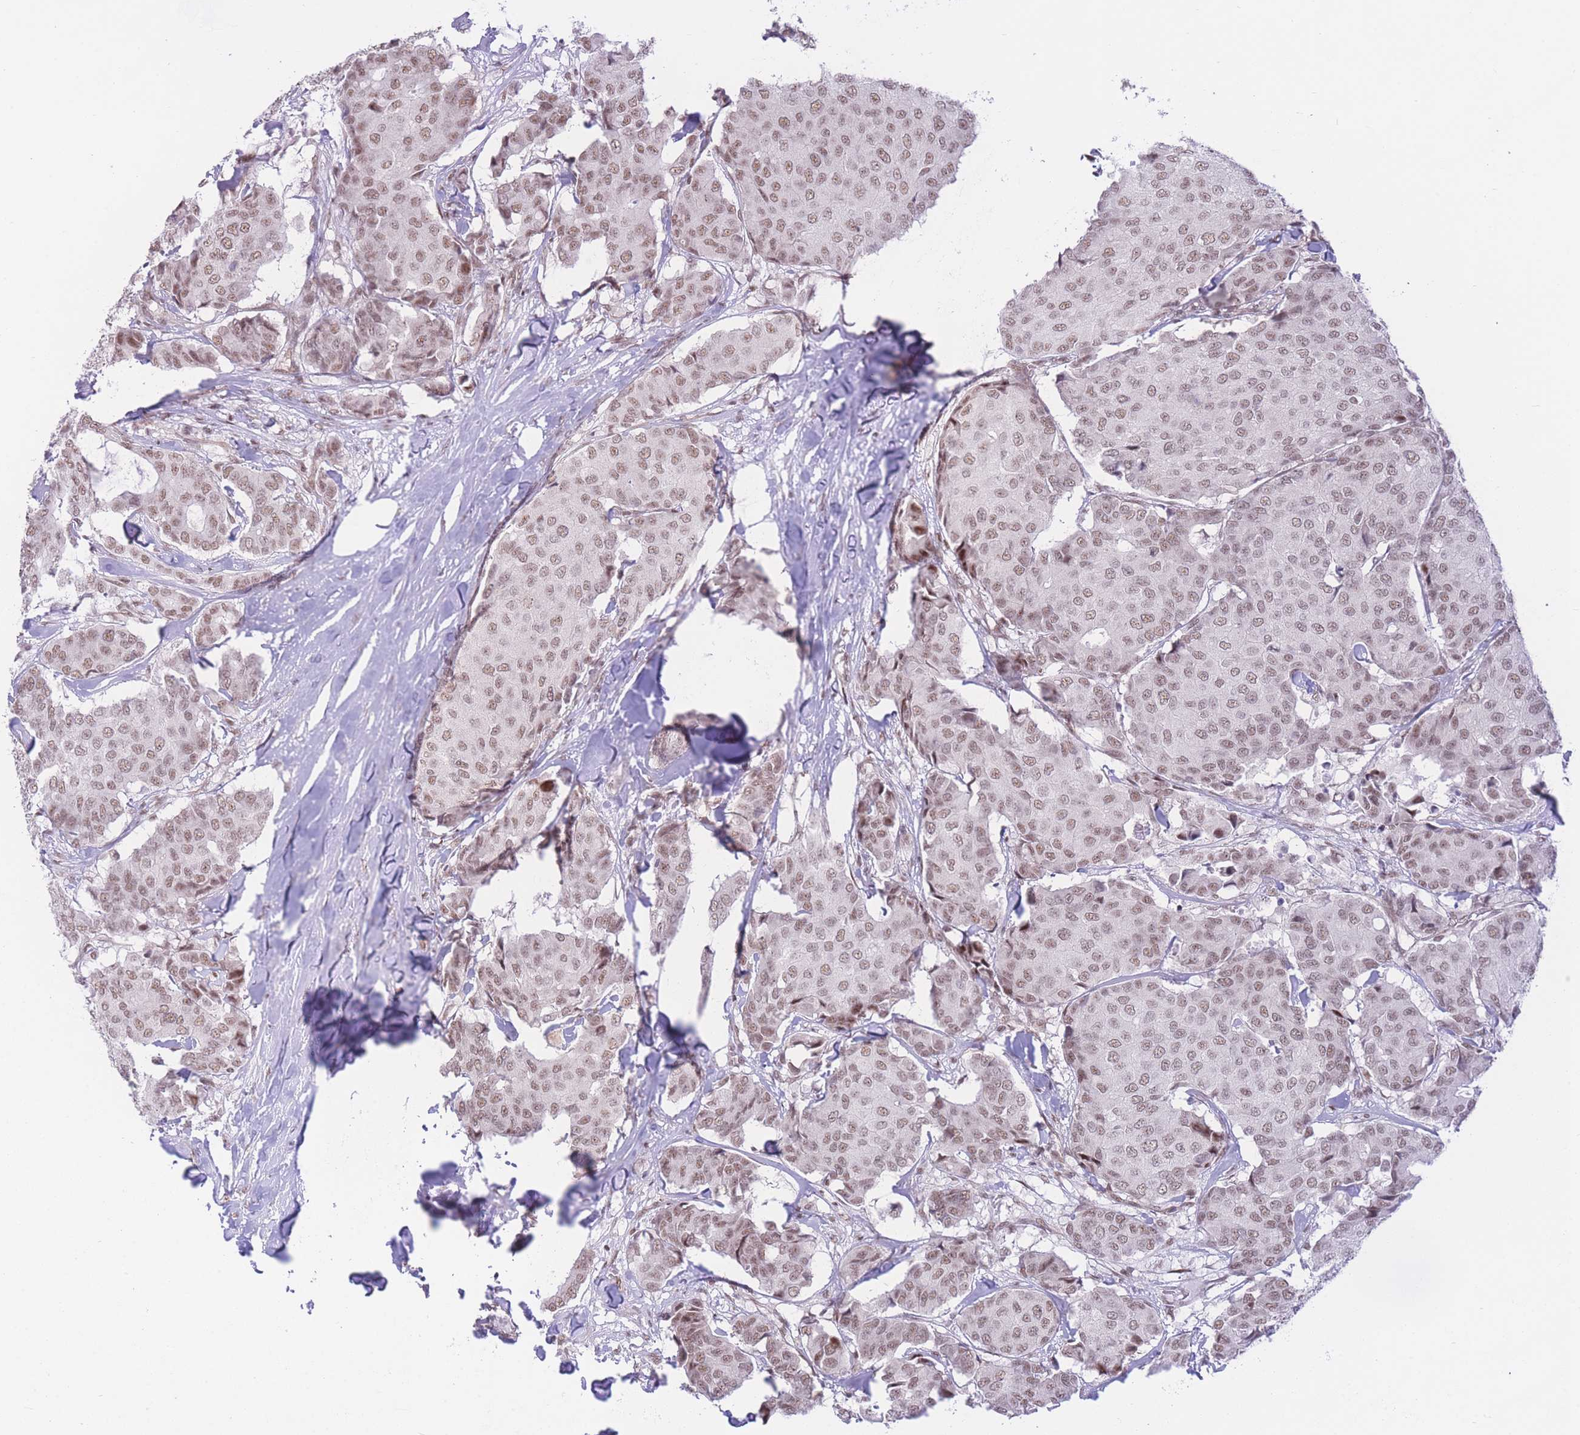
{"staining": {"intensity": "weak", "quantity": ">75%", "location": "nuclear"}, "tissue": "breast cancer", "cell_type": "Tumor cells", "image_type": "cancer", "snomed": [{"axis": "morphology", "description": "Duct carcinoma"}, {"axis": "topography", "description": "Breast"}], "caption": "Immunohistochemistry (IHC) of breast infiltrating ductal carcinoma reveals low levels of weak nuclear expression in about >75% of tumor cells.", "gene": "PCIF1", "patient": {"sex": "female", "age": 75}}